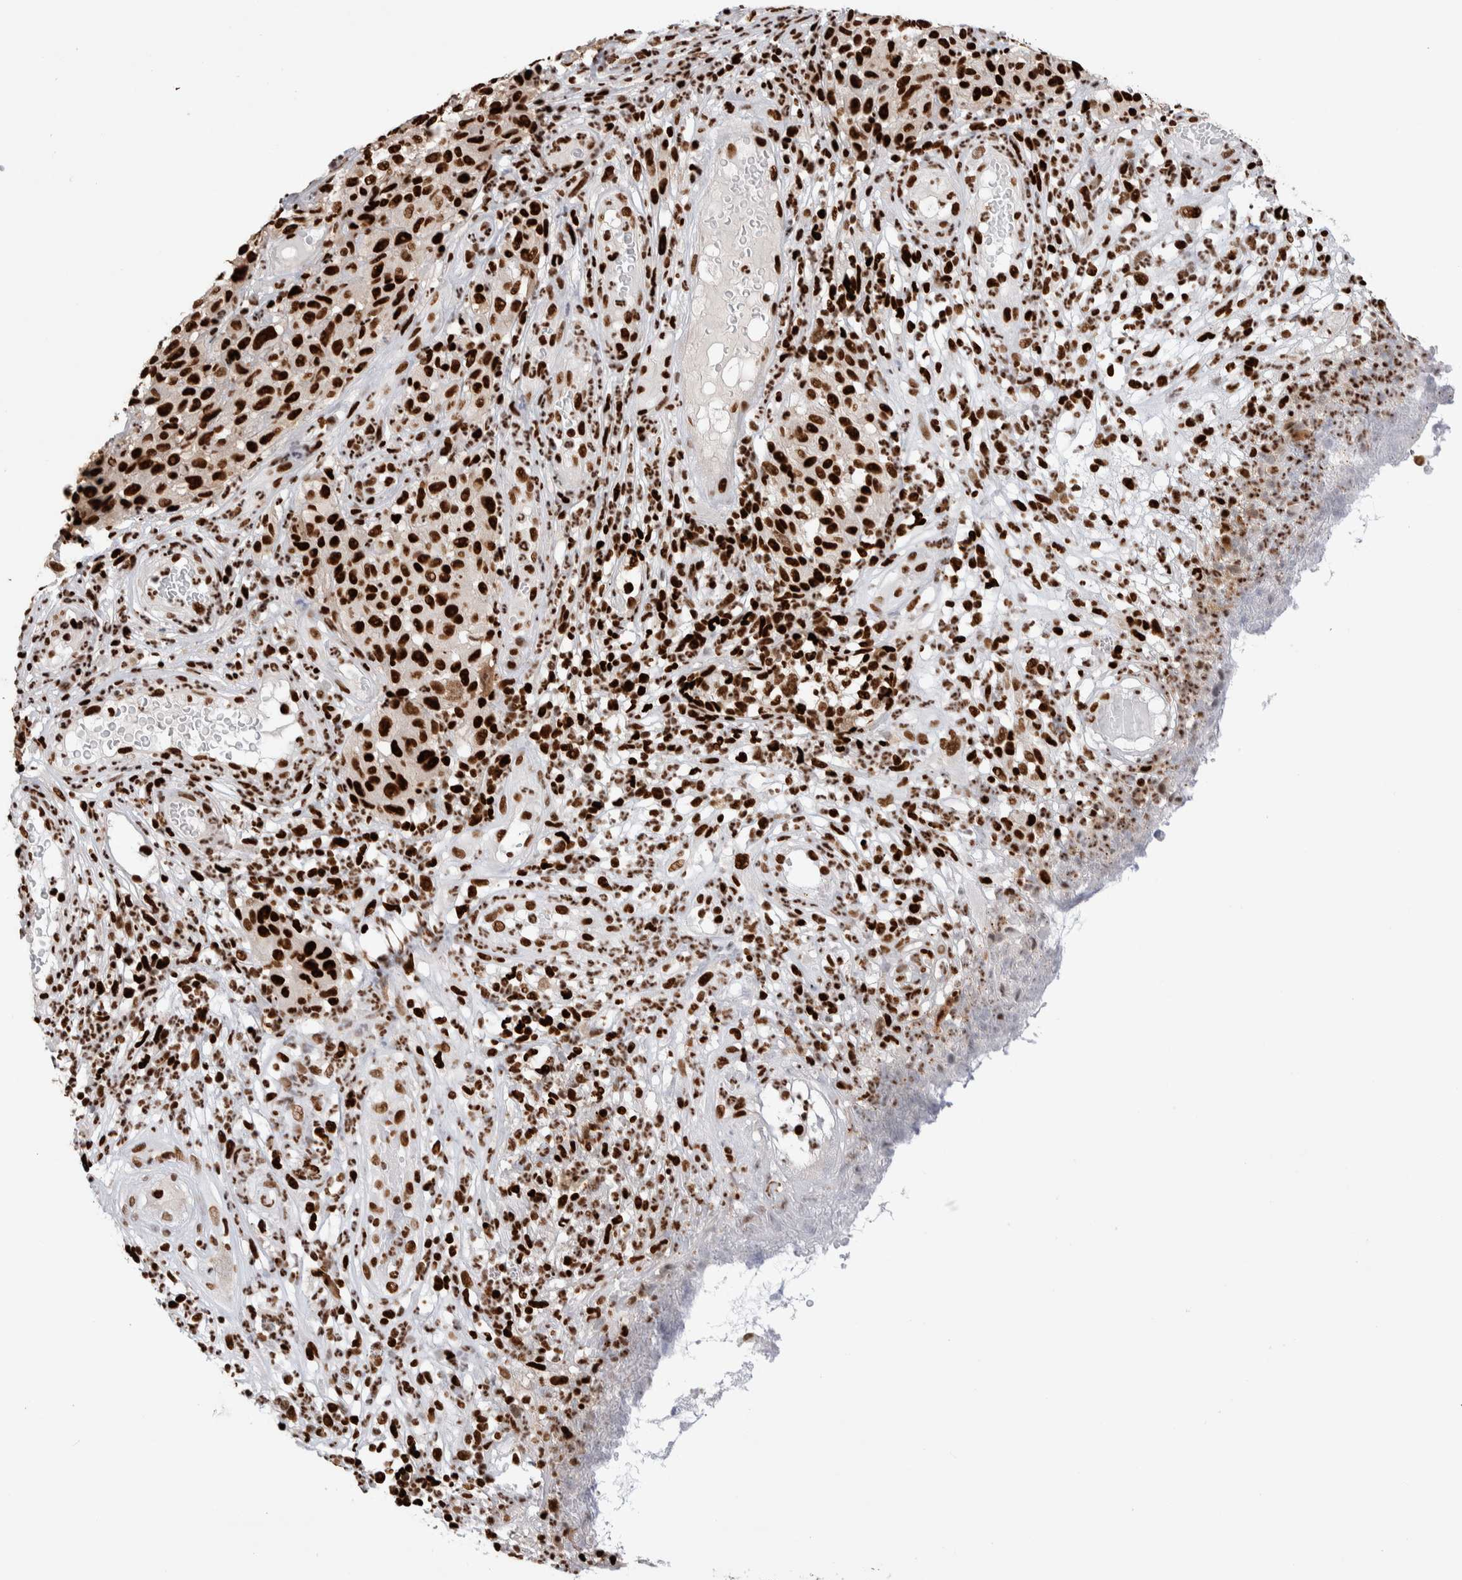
{"staining": {"intensity": "strong", "quantity": ">75%", "location": "nuclear"}, "tissue": "melanoma", "cell_type": "Tumor cells", "image_type": "cancer", "snomed": [{"axis": "morphology", "description": "Malignant melanoma, NOS"}, {"axis": "topography", "description": "Skin"}], "caption": "An immunohistochemistry (IHC) photomicrograph of neoplastic tissue is shown. Protein staining in brown highlights strong nuclear positivity in melanoma within tumor cells. (DAB IHC, brown staining for protein, blue staining for nuclei).", "gene": "RNASEK-C17orf49", "patient": {"sex": "female", "age": 82}}